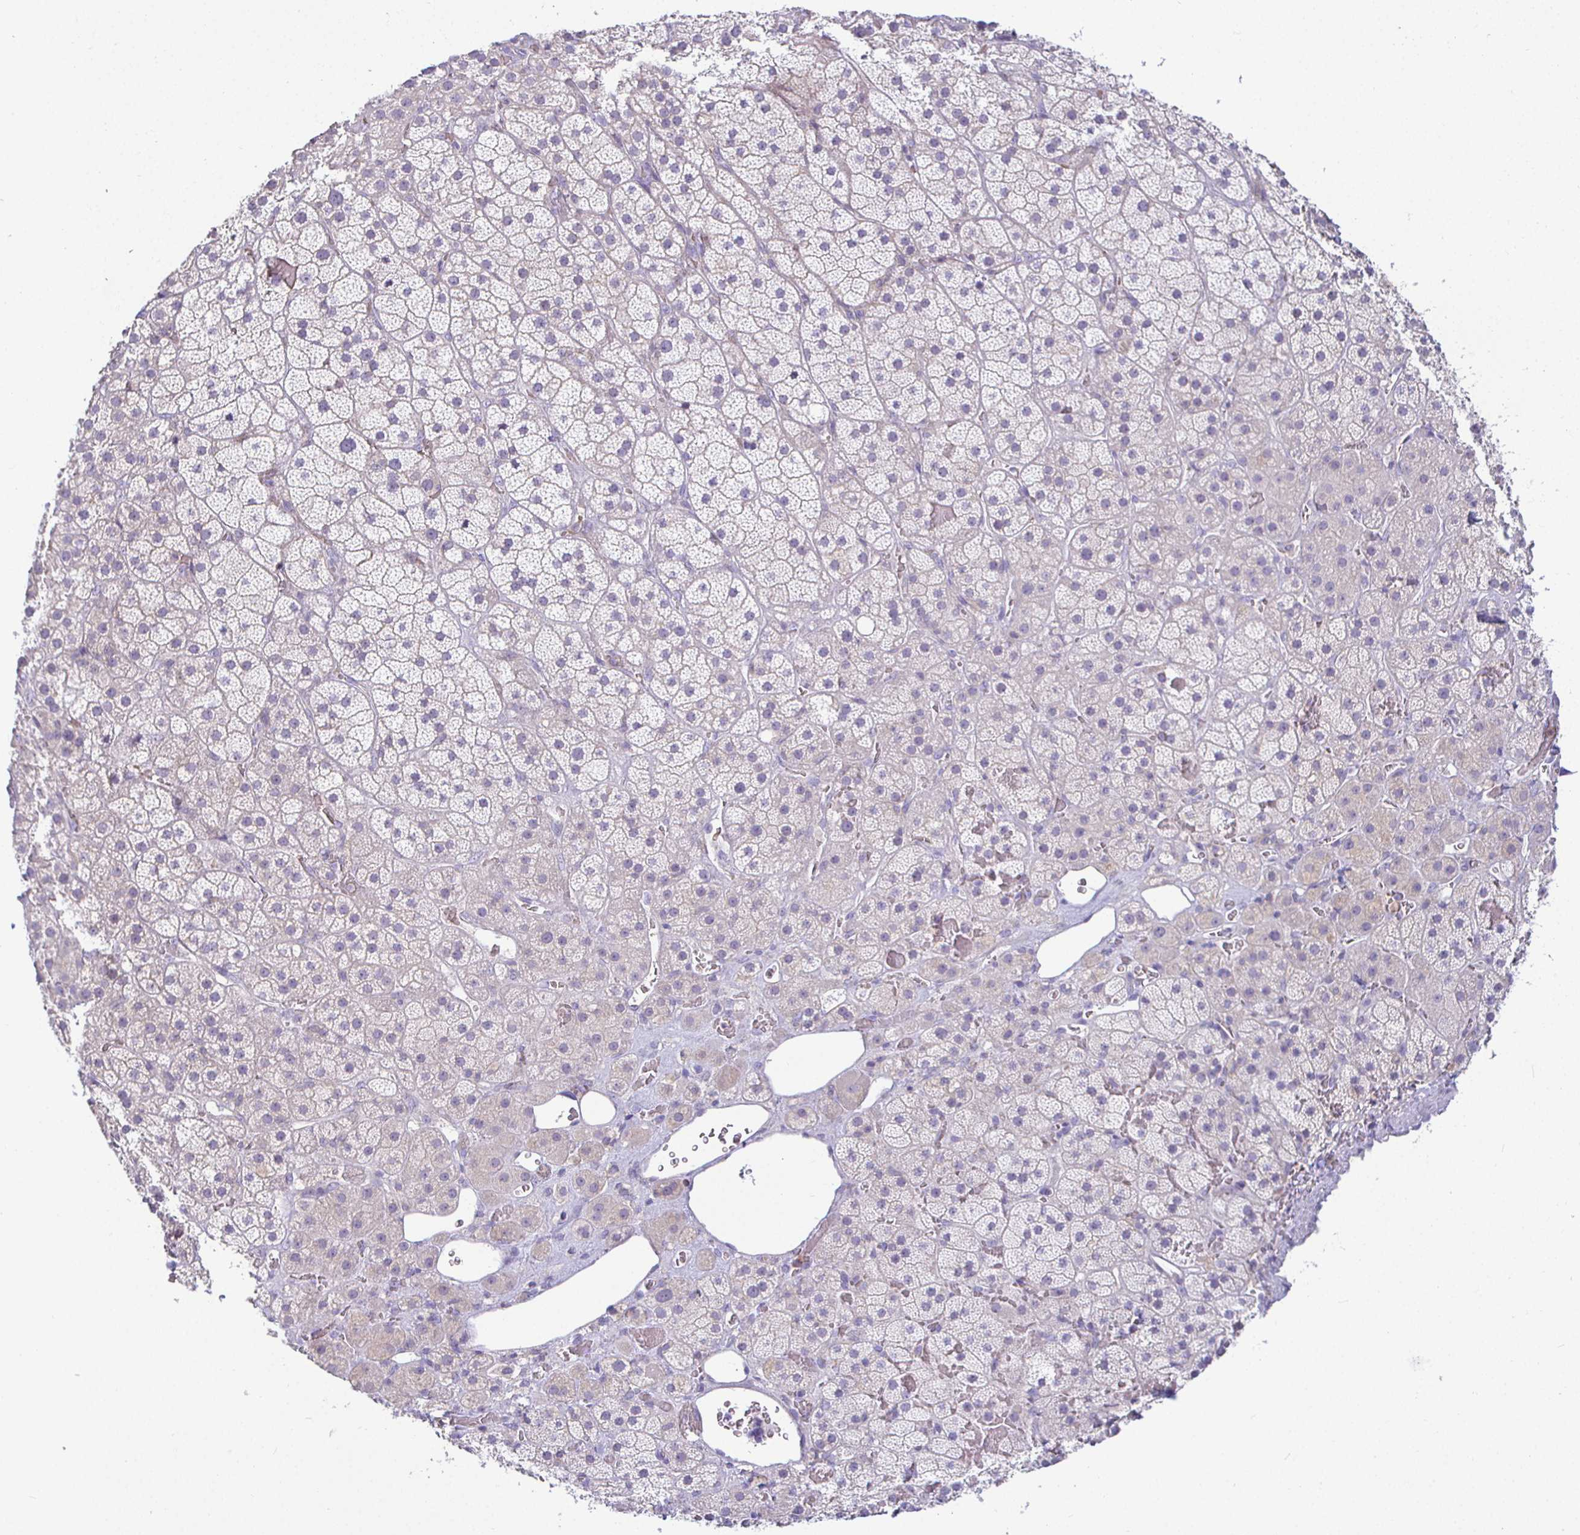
{"staining": {"intensity": "negative", "quantity": "none", "location": "none"}, "tissue": "adrenal gland", "cell_type": "Glandular cells", "image_type": "normal", "snomed": [{"axis": "morphology", "description": "Normal tissue, NOS"}, {"axis": "topography", "description": "Adrenal gland"}], "caption": "Immunohistochemistry photomicrograph of normal adrenal gland: adrenal gland stained with DAB (3,3'-diaminobenzidine) displays no significant protein positivity in glandular cells. Nuclei are stained in blue.", "gene": "SIRPA", "patient": {"sex": "male", "age": 57}}